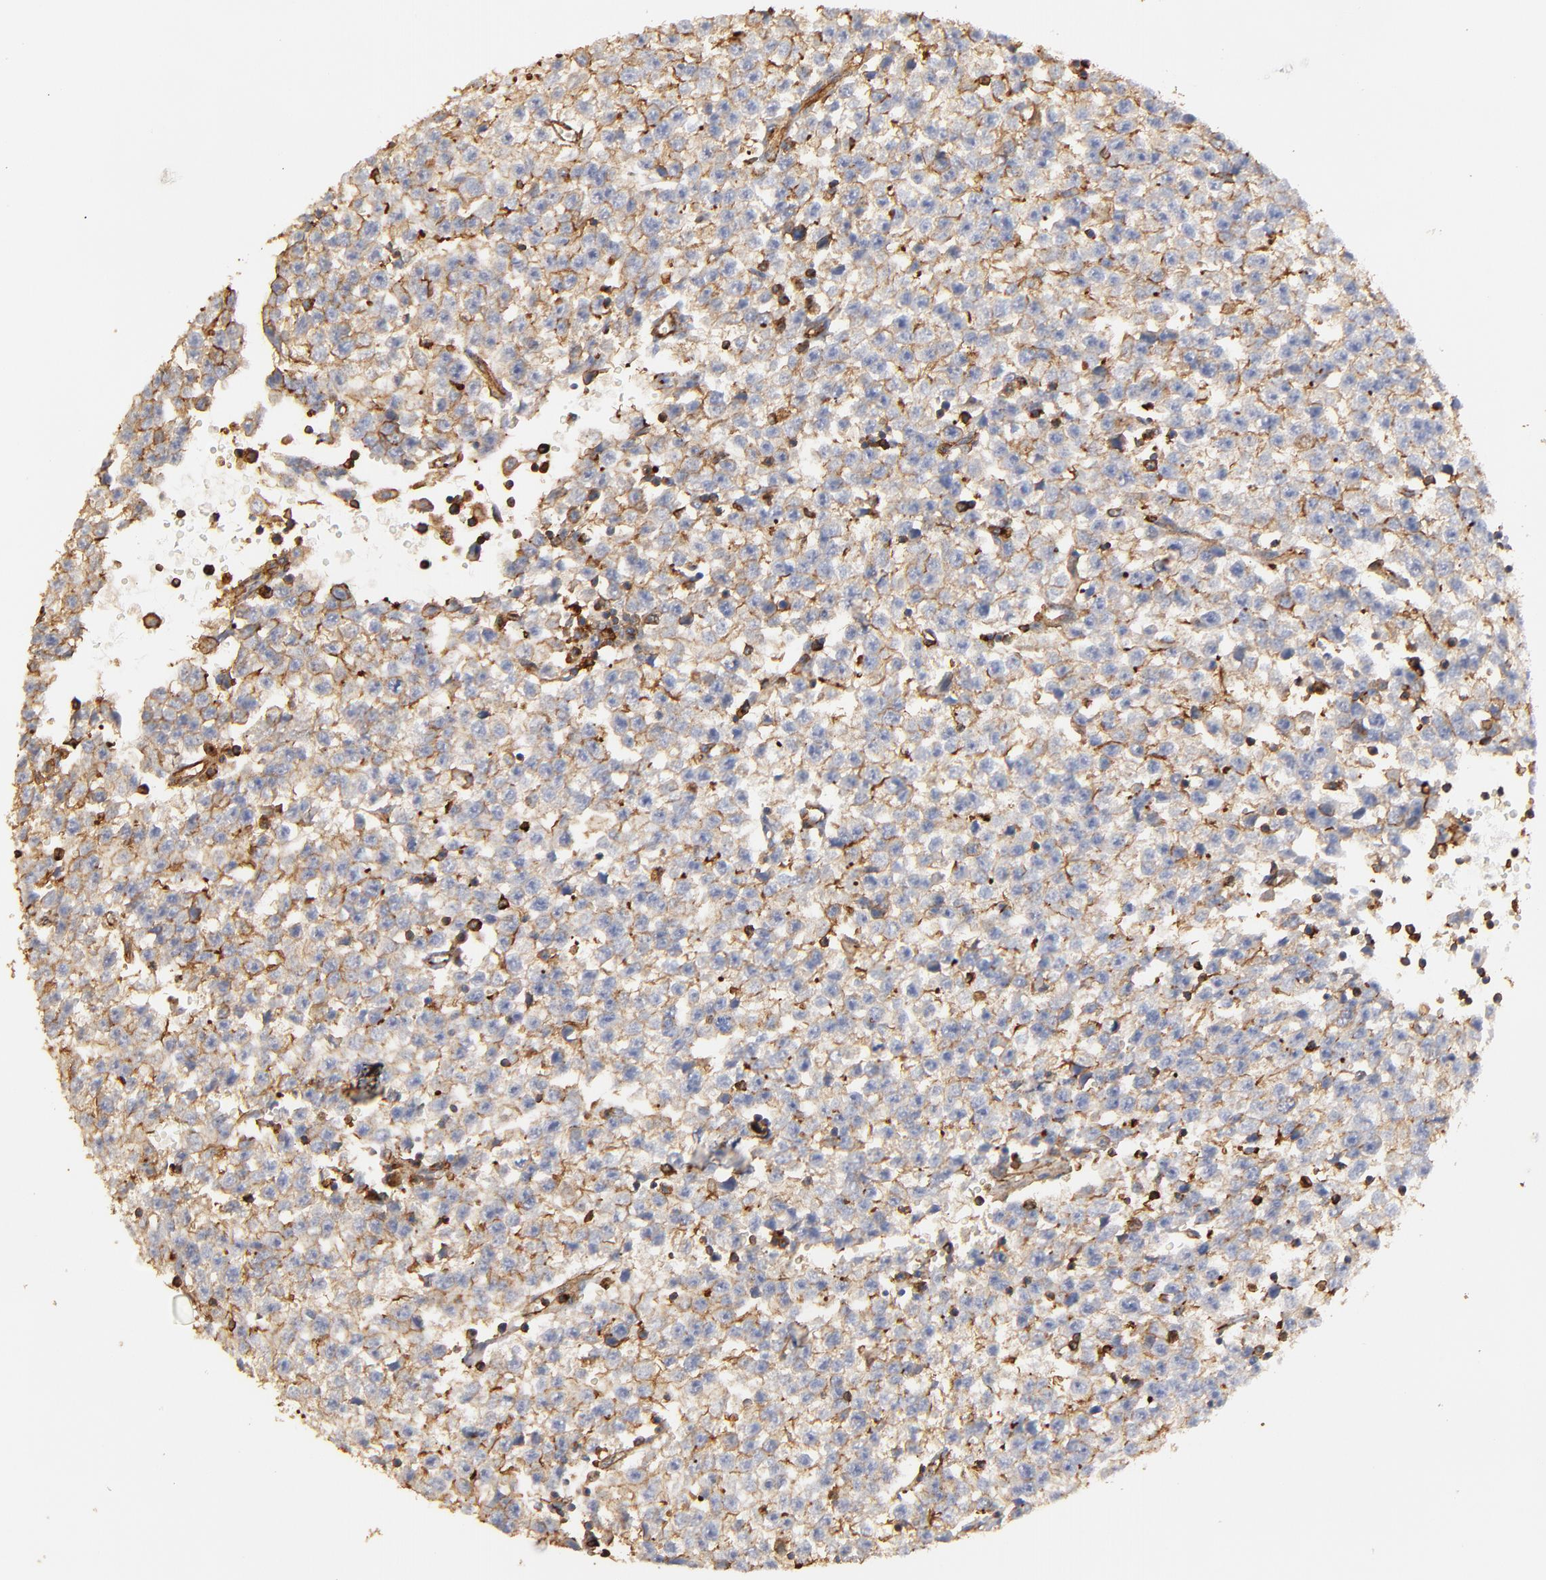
{"staining": {"intensity": "weak", "quantity": ">75%", "location": "cytoplasmic/membranous"}, "tissue": "testis cancer", "cell_type": "Tumor cells", "image_type": "cancer", "snomed": [{"axis": "morphology", "description": "Seminoma, NOS"}, {"axis": "topography", "description": "Testis"}], "caption": "An image of human testis cancer stained for a protein demonstrates weak cytoplasmic/membranous brown staining in tumor cells.", "gene": "ACTN4", "patient": {"sex": "male", "age": 35}}